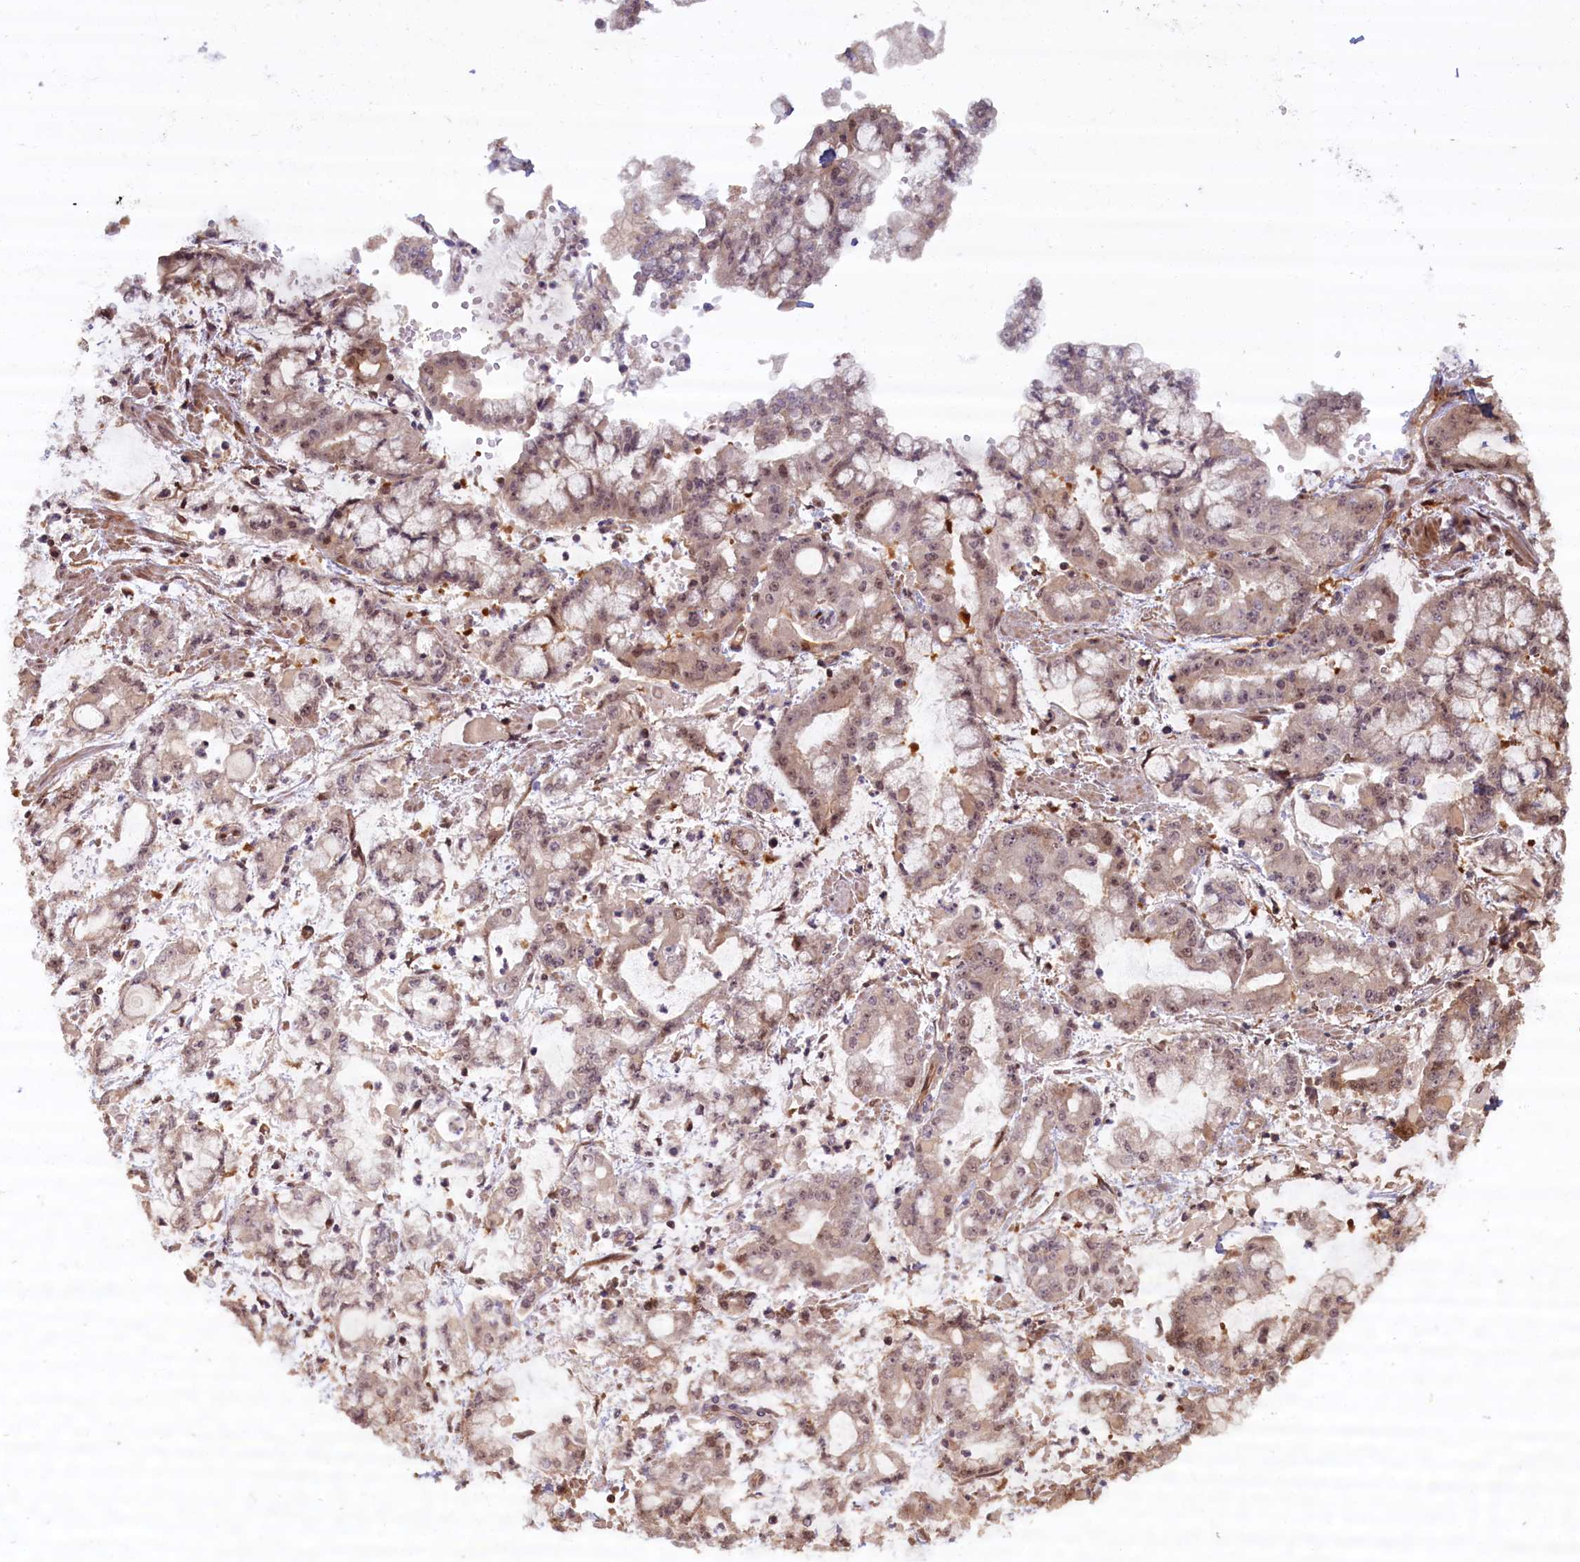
{"staining": {"intensity": "weak", "quantity": "25%-75%", "location": "nuclear"}, "tissue": "stomach cancer", "cell_type": "Tumor cells", "image_type": "cancer", "snomed": [{"axis": "morphology", "description": "Adenocarcinoma, NOS"}, {"axis": "topography", "description": "Stomach"}], "caption": "Protein analysis of stomach adenocarcinoma tissue displays weak nuclear positivity in approximately 25%-75% of tumor cells.", "gene": "HIF3A", "patient": {"sex": "male", "age": 76}}